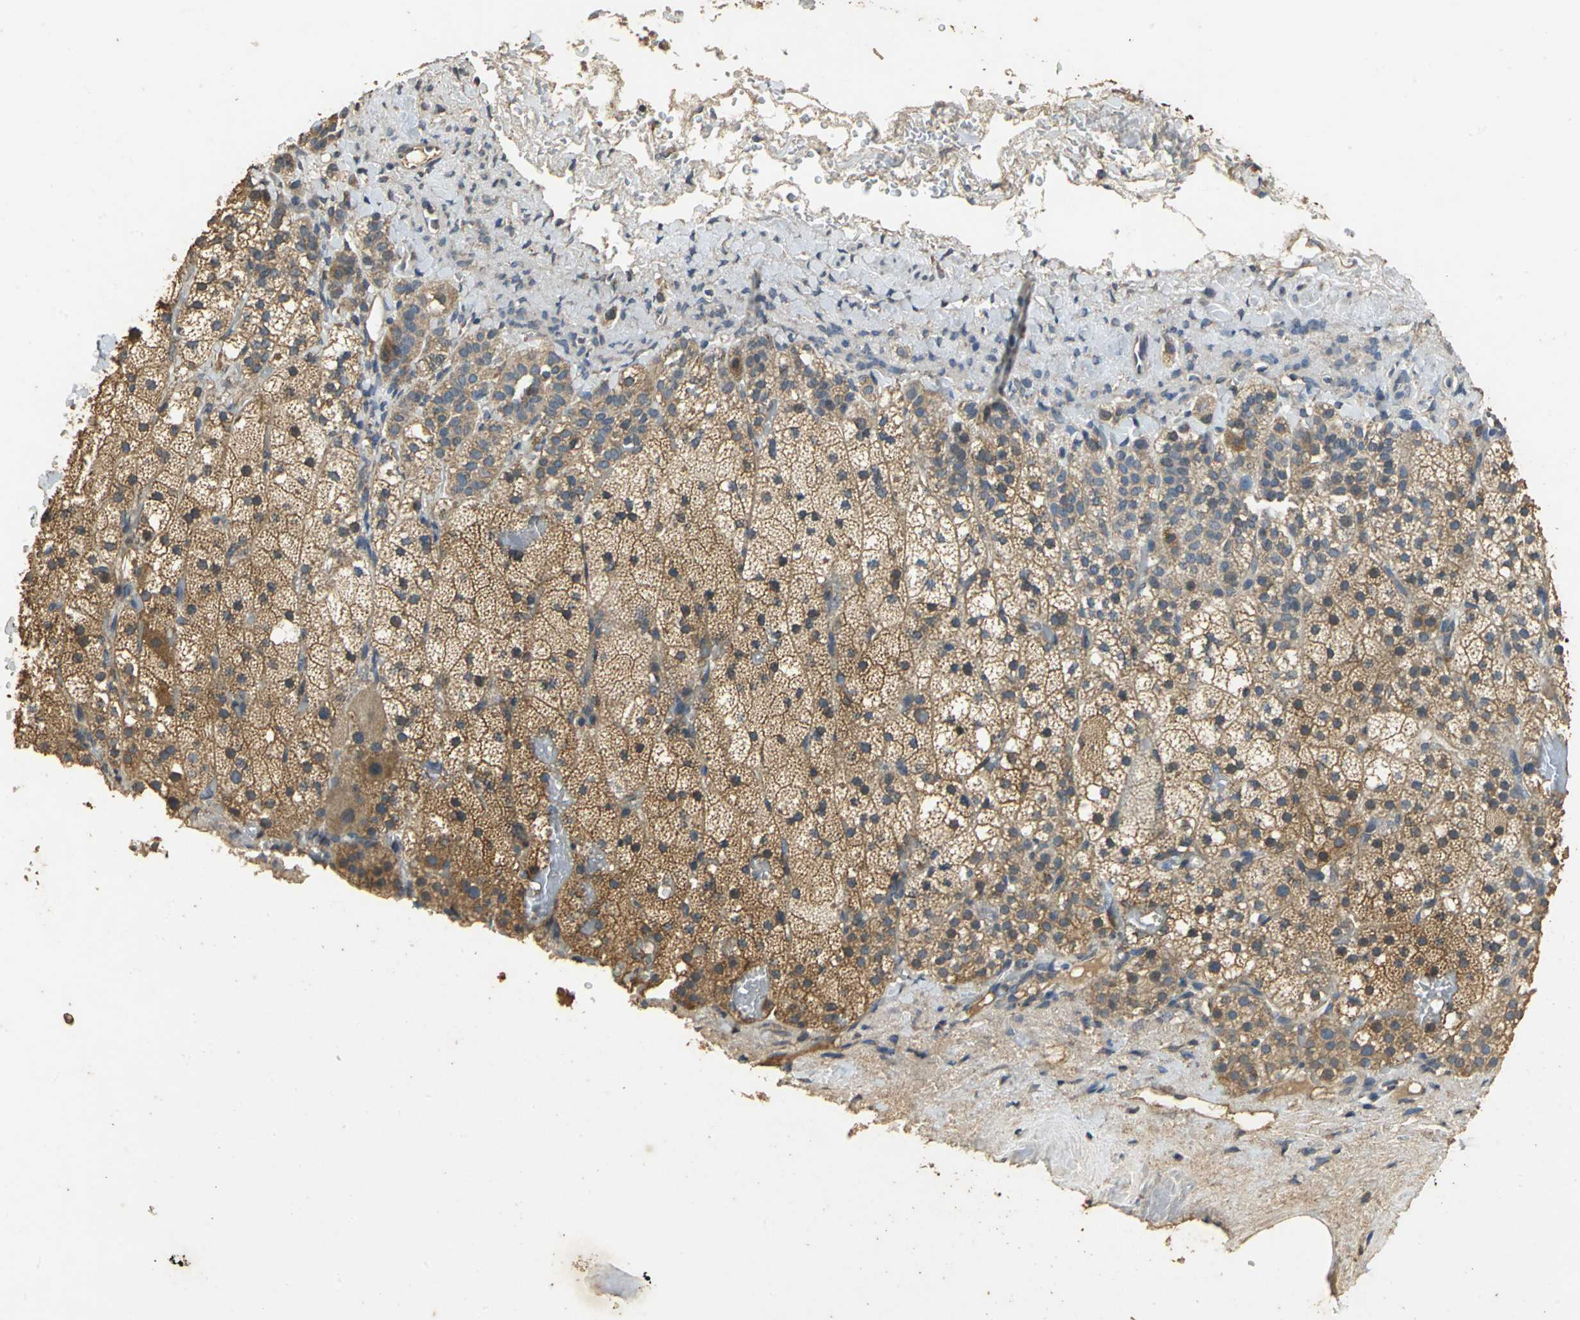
{"staining": {"intensity": "moderate", "quantity": ">75%", "location": "cytoplasmic/membranous"}, "tissue": "adrenal gland", "cell_type": "Glandular cells", "image_type": "normal", "snomed": [{"axis": "morphology", "description": "Normal tissue, NOS"}, {"axis": "topography", "description": "Adrenal gland"}], "caption": "Immunohistochemical staining of normal human adrenal gland shows moderate cytoplasmic/membranous protein positivity in about >75% of glandular cells.", "gene": "ACSL4", "patient": {"sex": "male", "age": 35}}